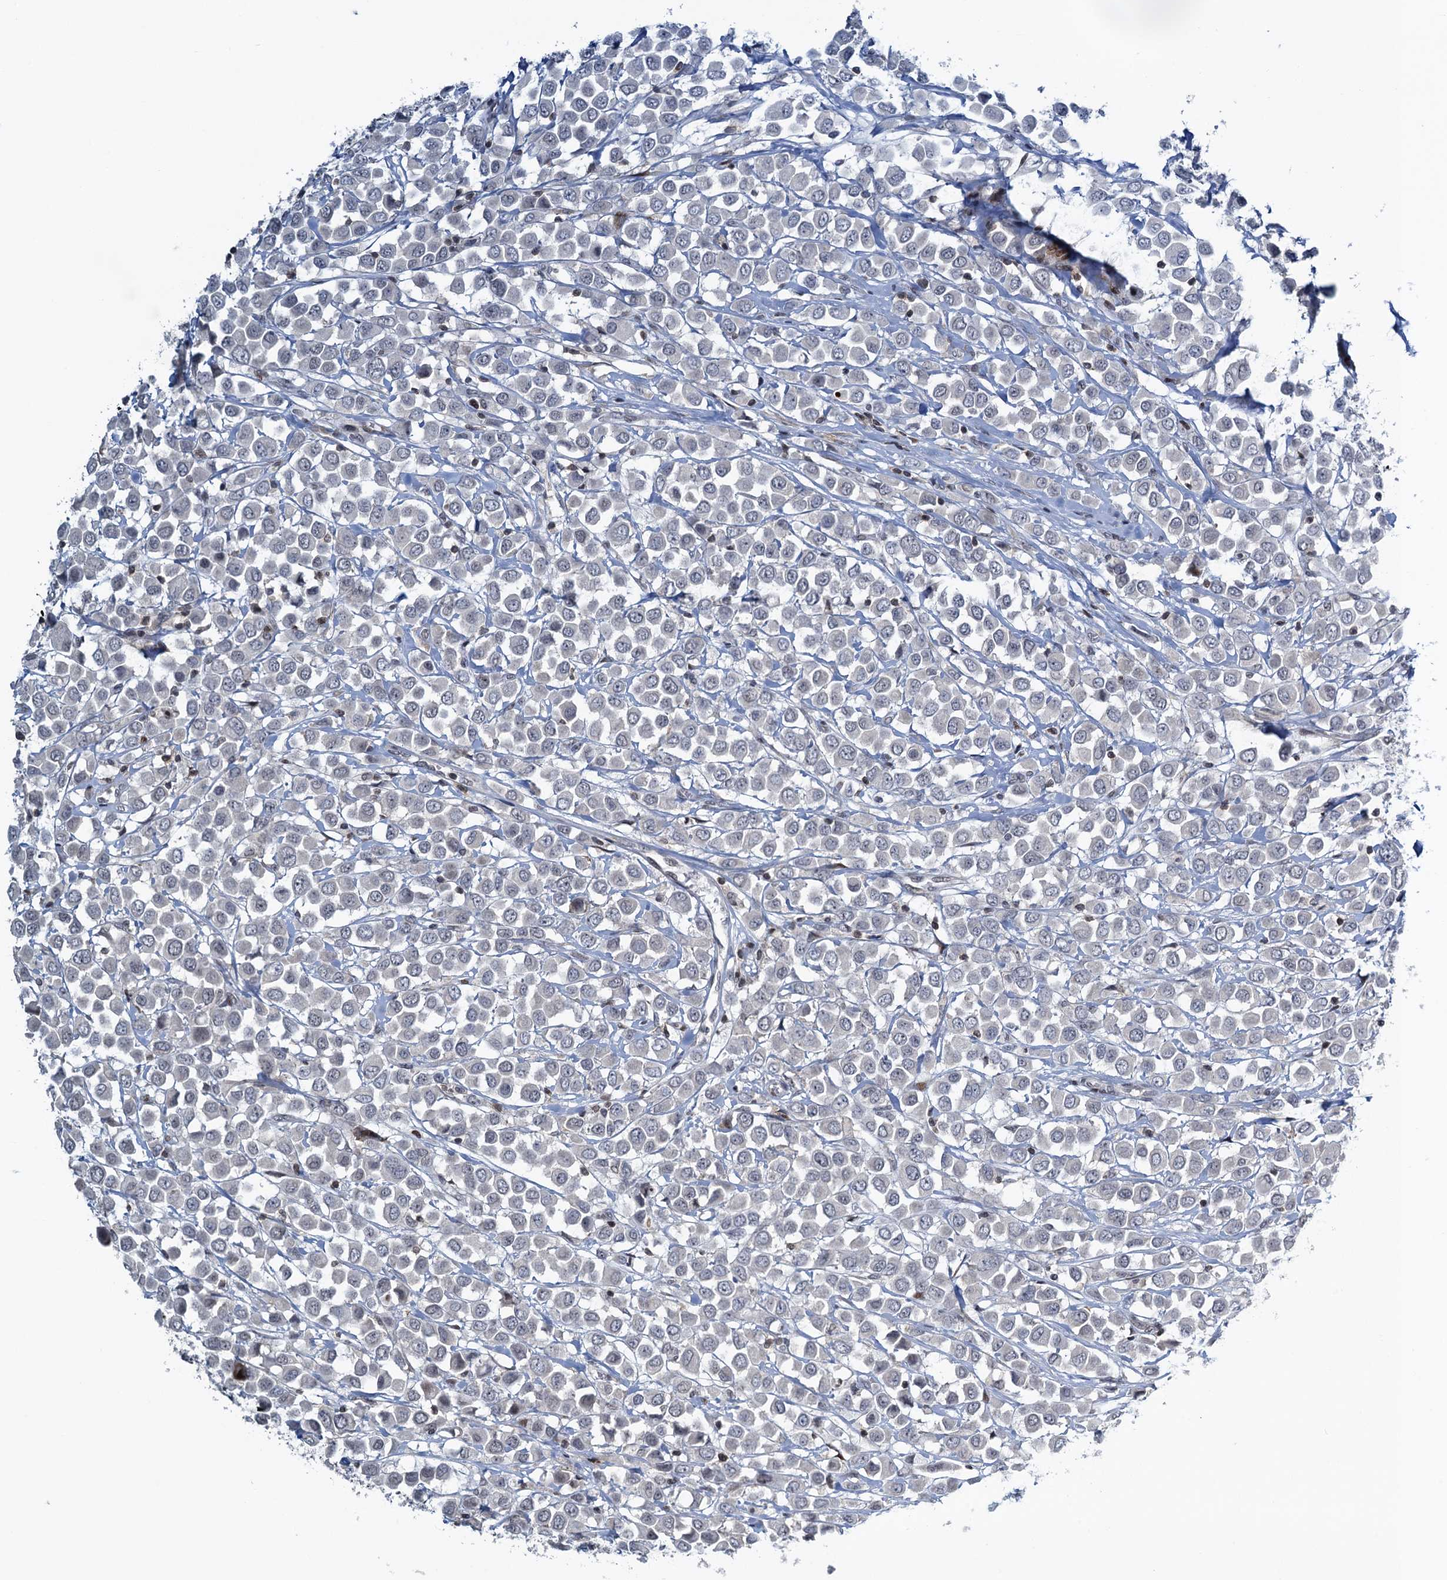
{"staining": {"intensity": "negative", "quantity": "none", "location": "none"}, "tissue": "breast cancer", "cell_type": "Tumor cells", "image_type": "cancer", "snomed": [{"axis": "morphology", "description": "Duct carcinoma"}, {"axis": "topography", "description": "Breast"}], "caption": "Histopathology image shows no significant protein staining in tumor cells of invasive ductal carcinoma (breast).", "gene": "FYB1", "patient": {"sex": "female", "age": 61}}